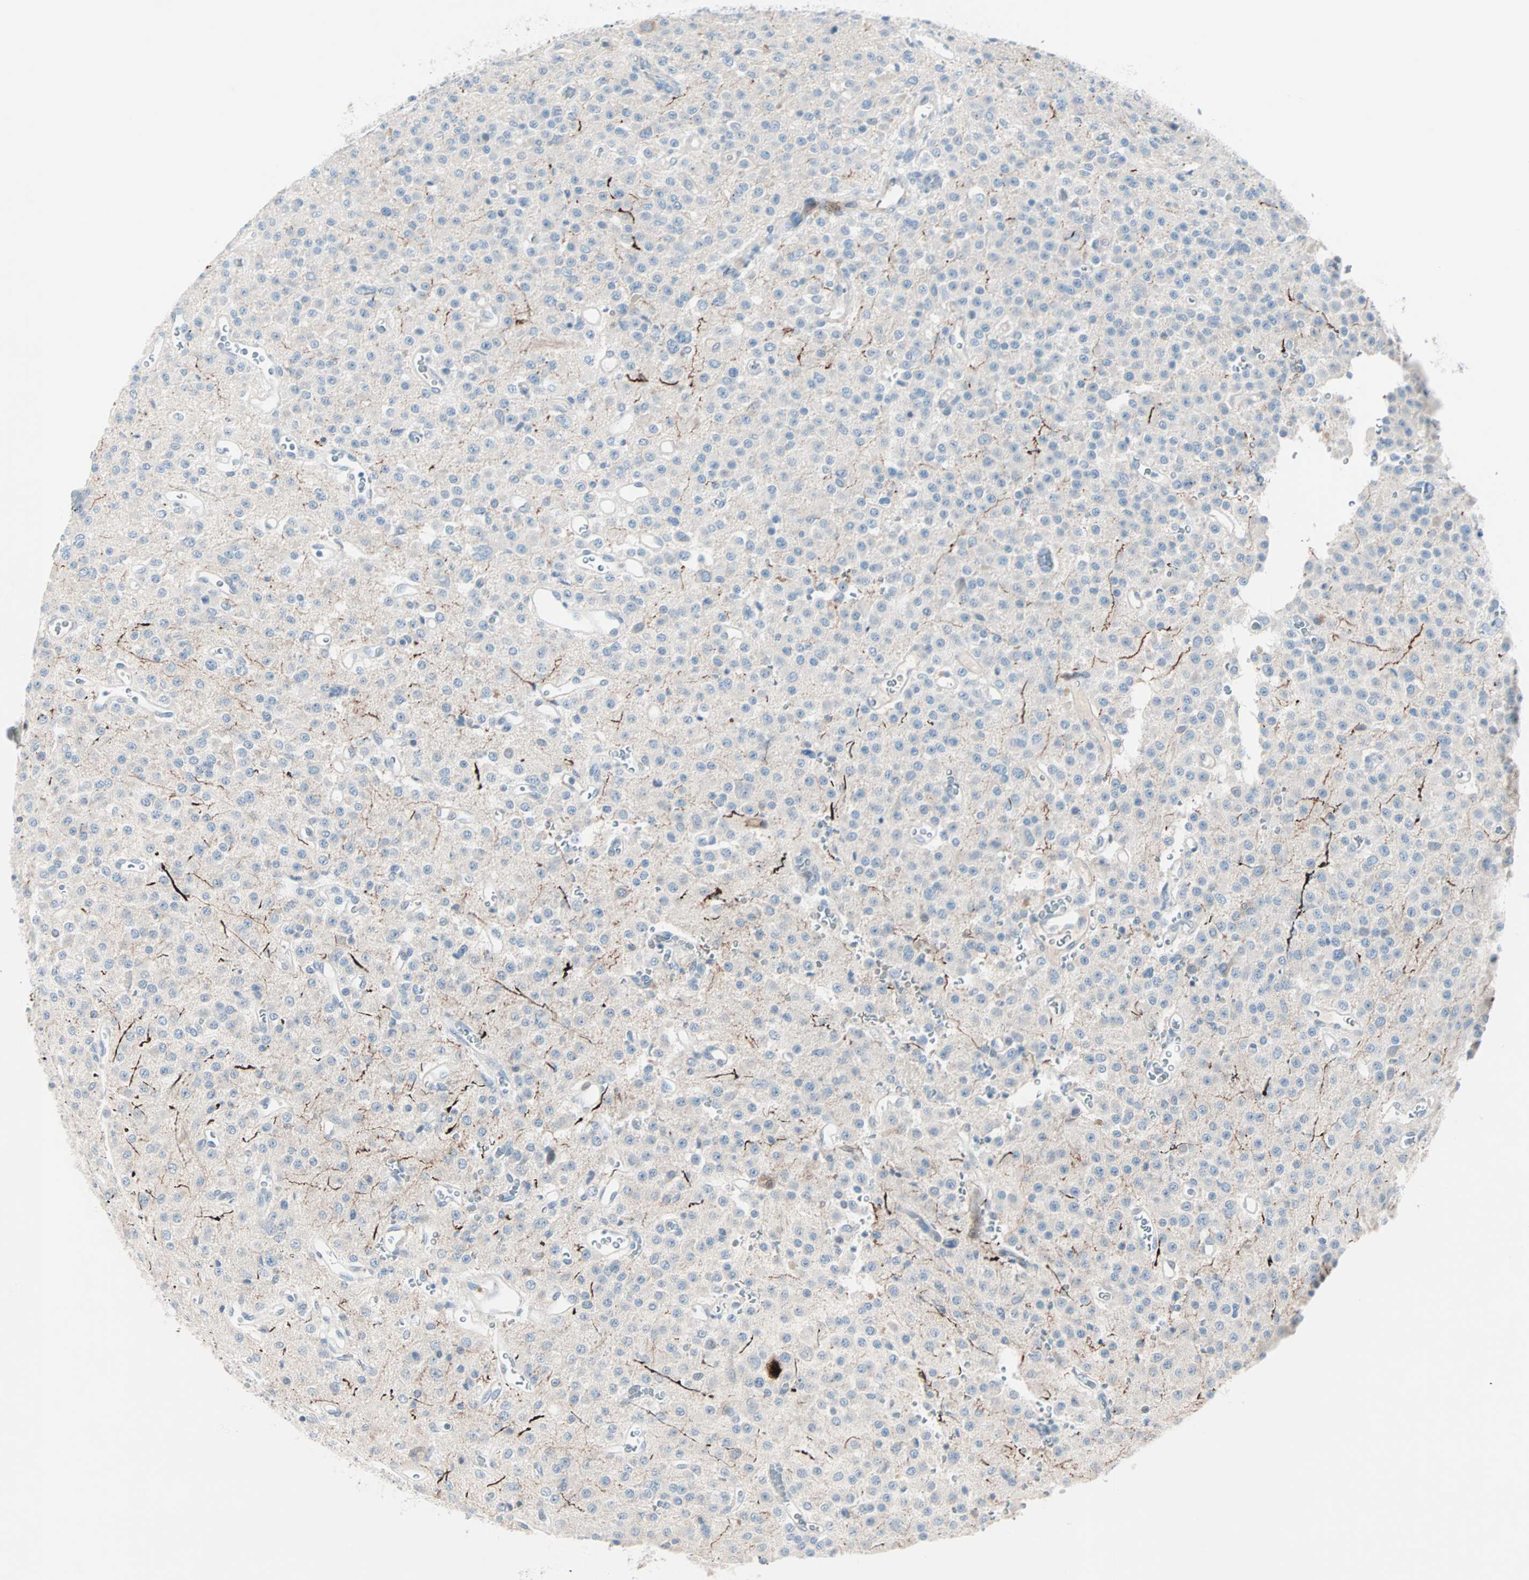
{"staining": {"intensity": "negative", "quantity": "none", "location": "none"}, "tissue": "glioma", "cell_type": "Tumor cells", "image_type": "cancer", "snomed": [{"axis": "morphology", "description": "Glioma, malignant, Low grade"}, {"axis": "topography", "description": "Brain"}], "caption": "Immunohistochemistry (IHC) photomicrograph of neoplastic tissue: human malignant glioma (low-grade) stained with DAB (3,3'-diaminobenzidine) demonstrates no significant protein expression in tumor cells.", "gene": "NEFH", "patient": {"sex": "male", "age": 38}}